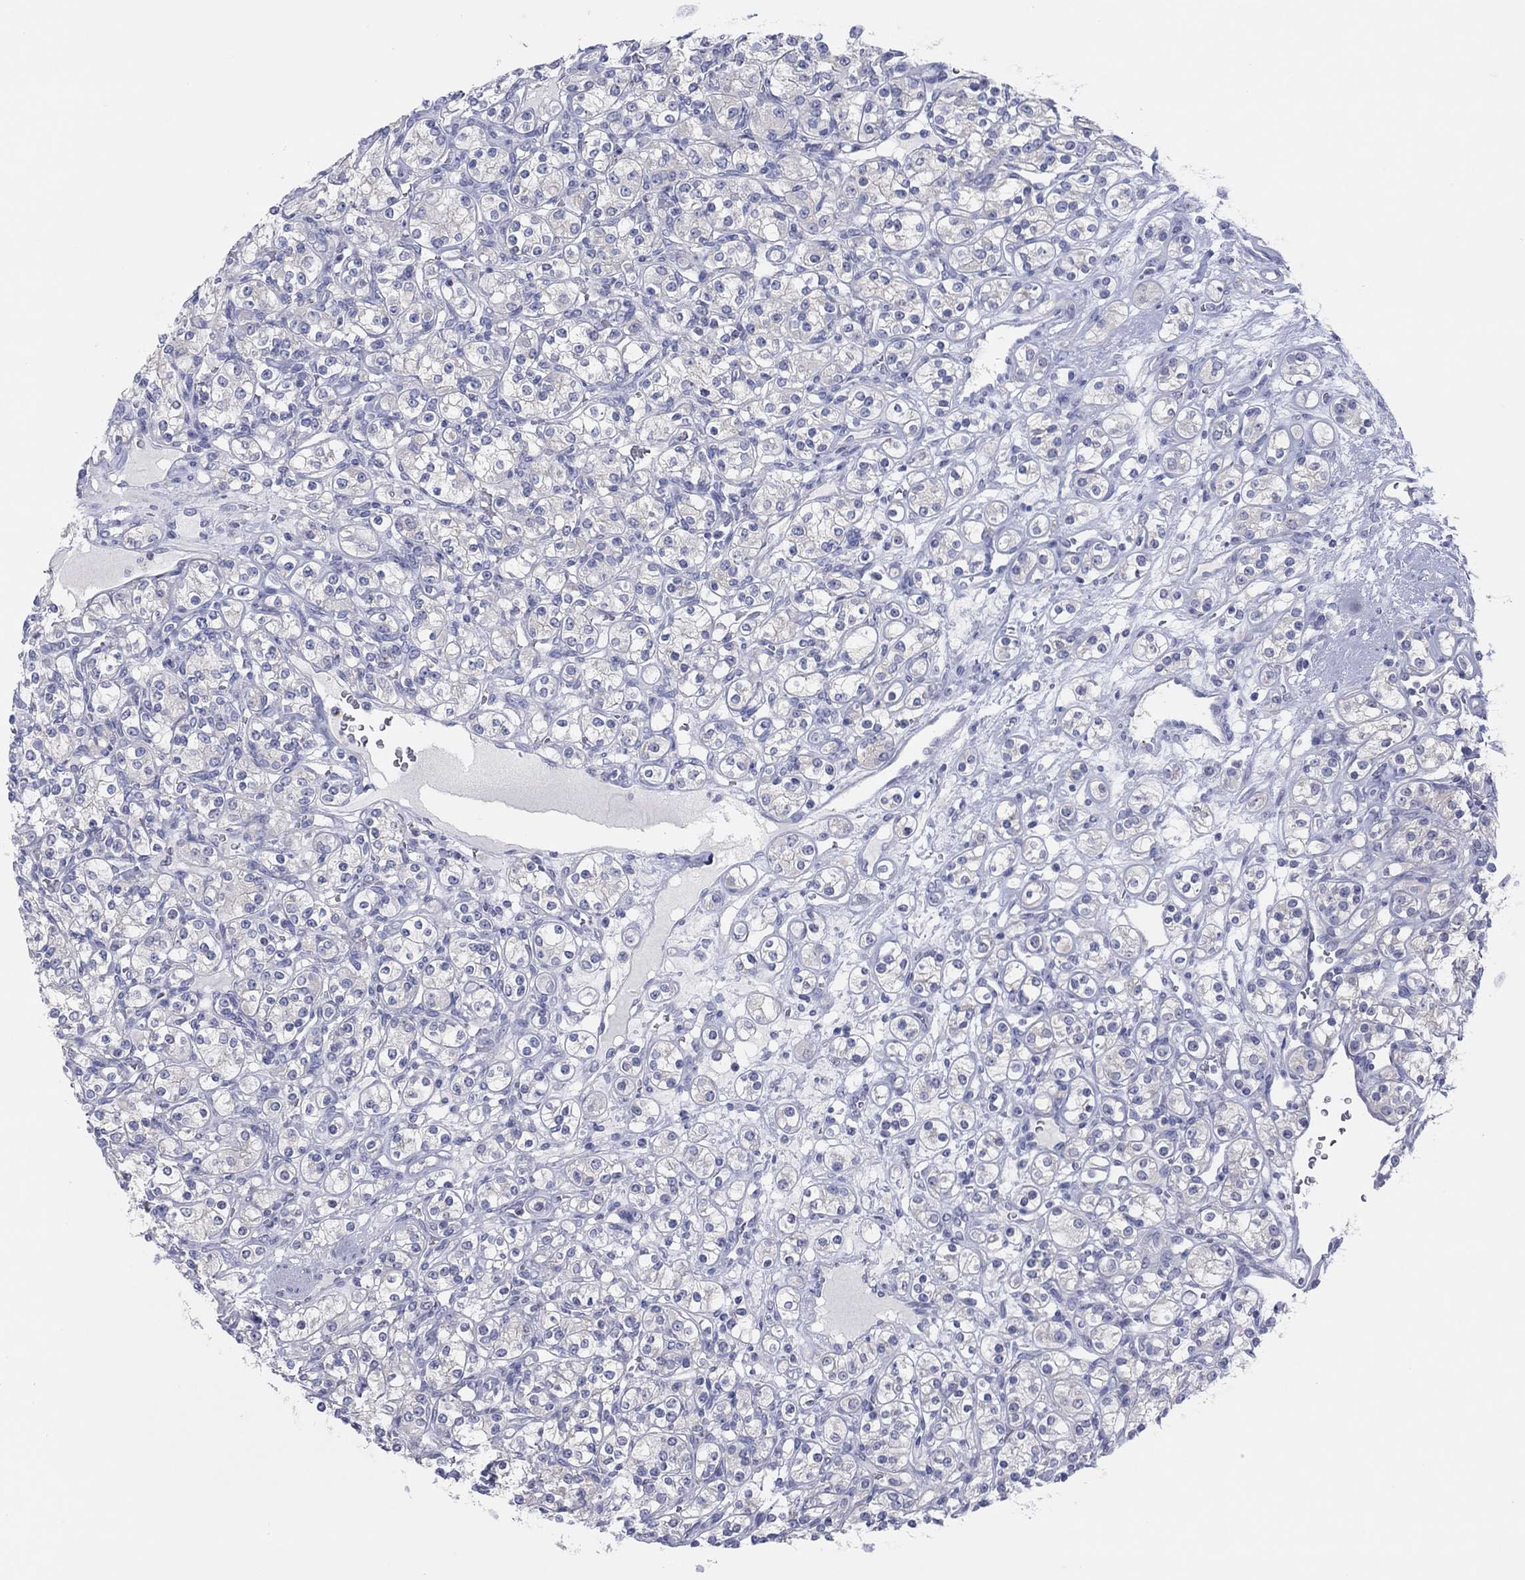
{"staining": {"intensity": "negative", "quantity": "none", "location": "none"}, "tissue": "renal cancer", "cell_type": "Tumor cells", "image_type": "cancer", "snomed": [{"axis": "morphology", "description": "Adenocarcinoma, NOS"}, {"axis": "topography", "description": "Kidney"}], "caption": "High power microscopy photomicrograph of an immunohistochemistry image of renal cancer (adenocarcinoma), revealing no significant positivity in tumor cells.", "gene": "CPNE6", "patient": {"sex": "male", "age": 77}}